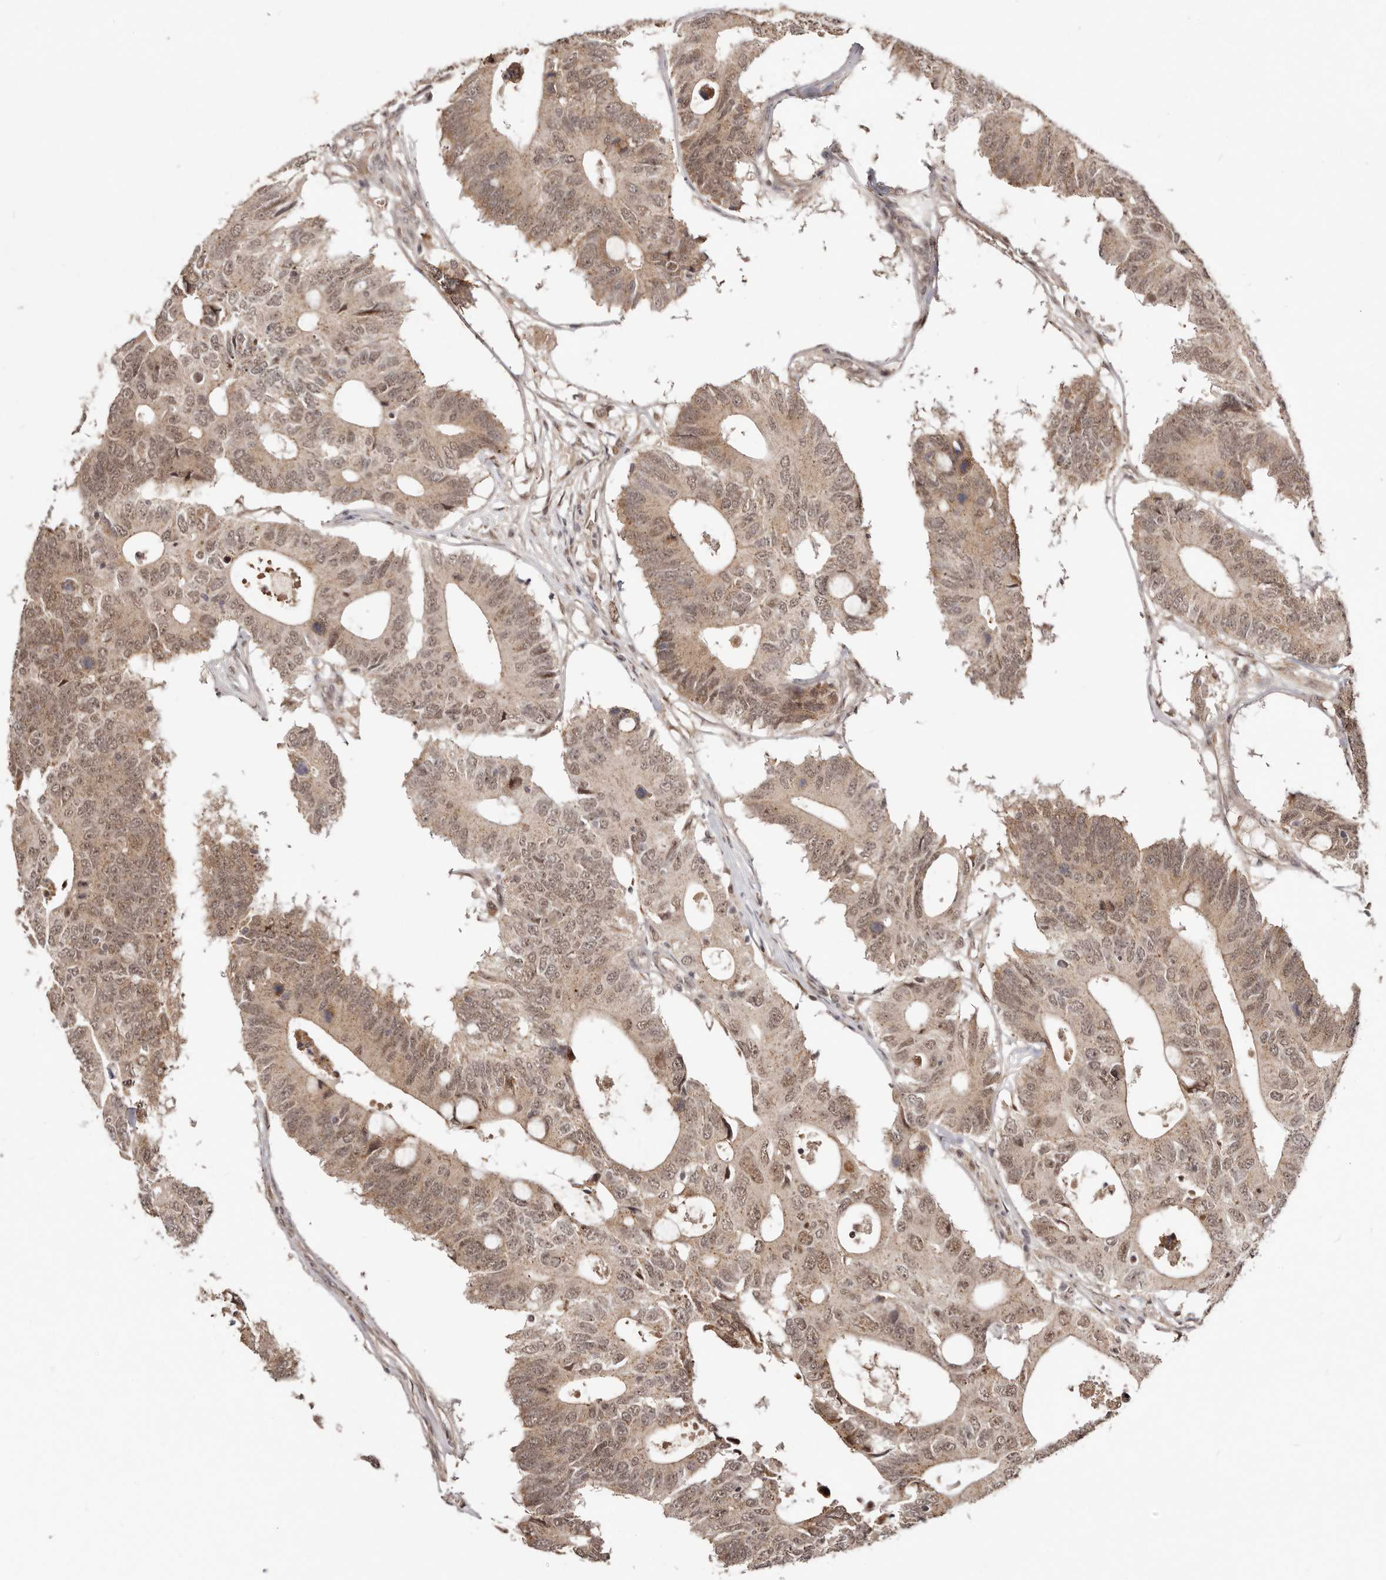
{"staining": {"intensity": "moderate", "quantity": ">75%", "location": "cytoplasmic/membranous,nuclear"}, "tissue": "colorectal cancer", "cell_type": "Tumor cells", "image_type": "cancer", "snomed": [{"axis": "morphology", "description": "Adenocarcinoma, NOS"}, {"axis": "topography", "description": "Colon"}], "caption": "The micrograph exhibits a brown stain indicating the presence of a protein in the cytoplasmic/membranous and nuclear of tumor cells in colorectal adenocarcinoma.", "gene": "MED8", "patient": {"sex": "male", "age": 71}}